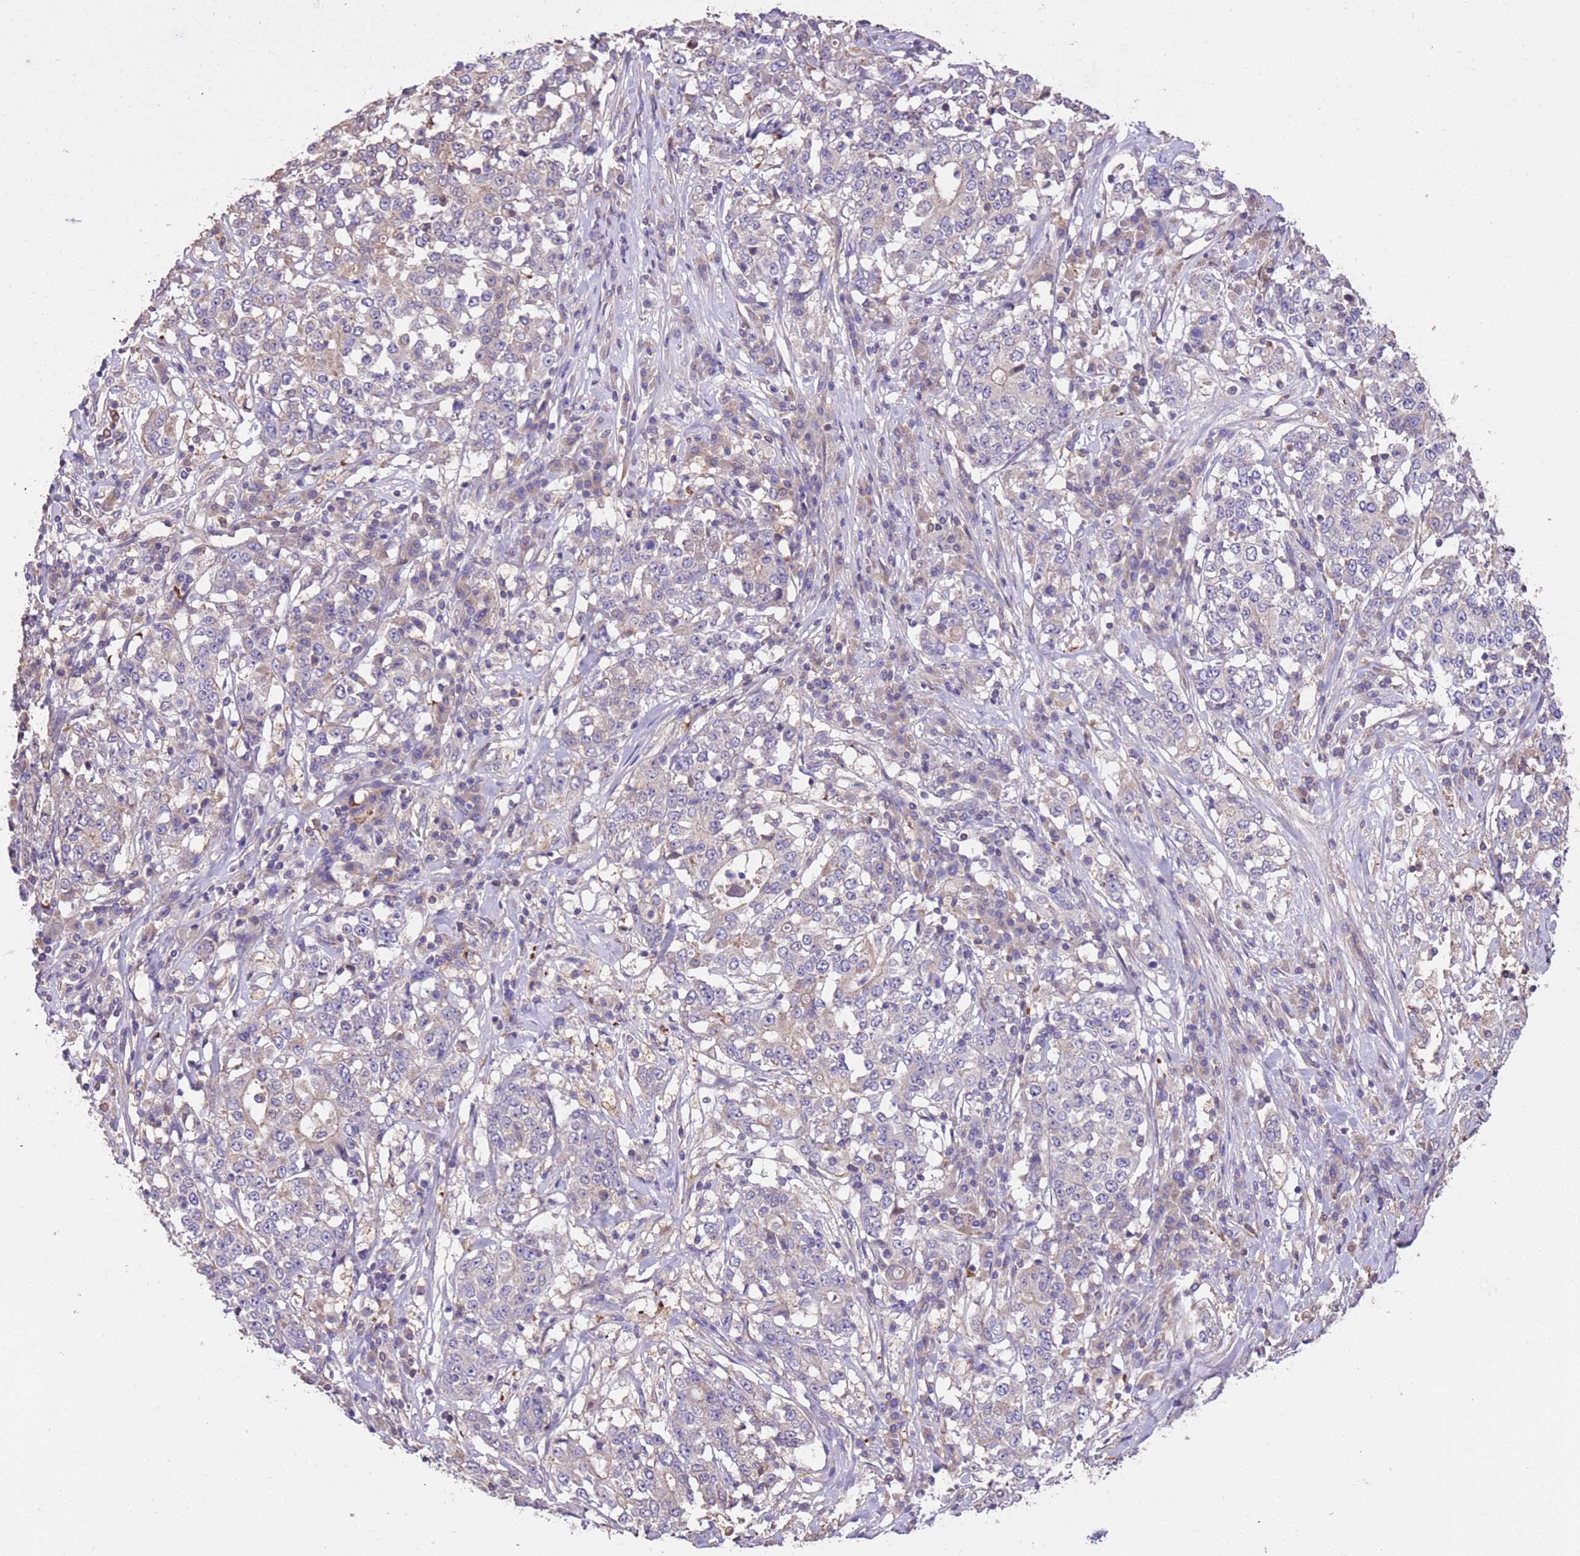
{"staining": {"intensity": "negative", "quantity": "none", "location": "none"}, "tissue": "stomach cancer", "cell_type": "Tumor cells", "image_type": "cancer", "snomed": [{"axis": "morphology", "description": "Adenocarcinoma, NOS"}, {"axis": "topography", "description": "Stomach"}], "caption": "Image shows no protein positivity in tumor cells of stomach cancer tissue.", "gene": "FAM89B", "patient": {"sex": "male", "age": 59}}